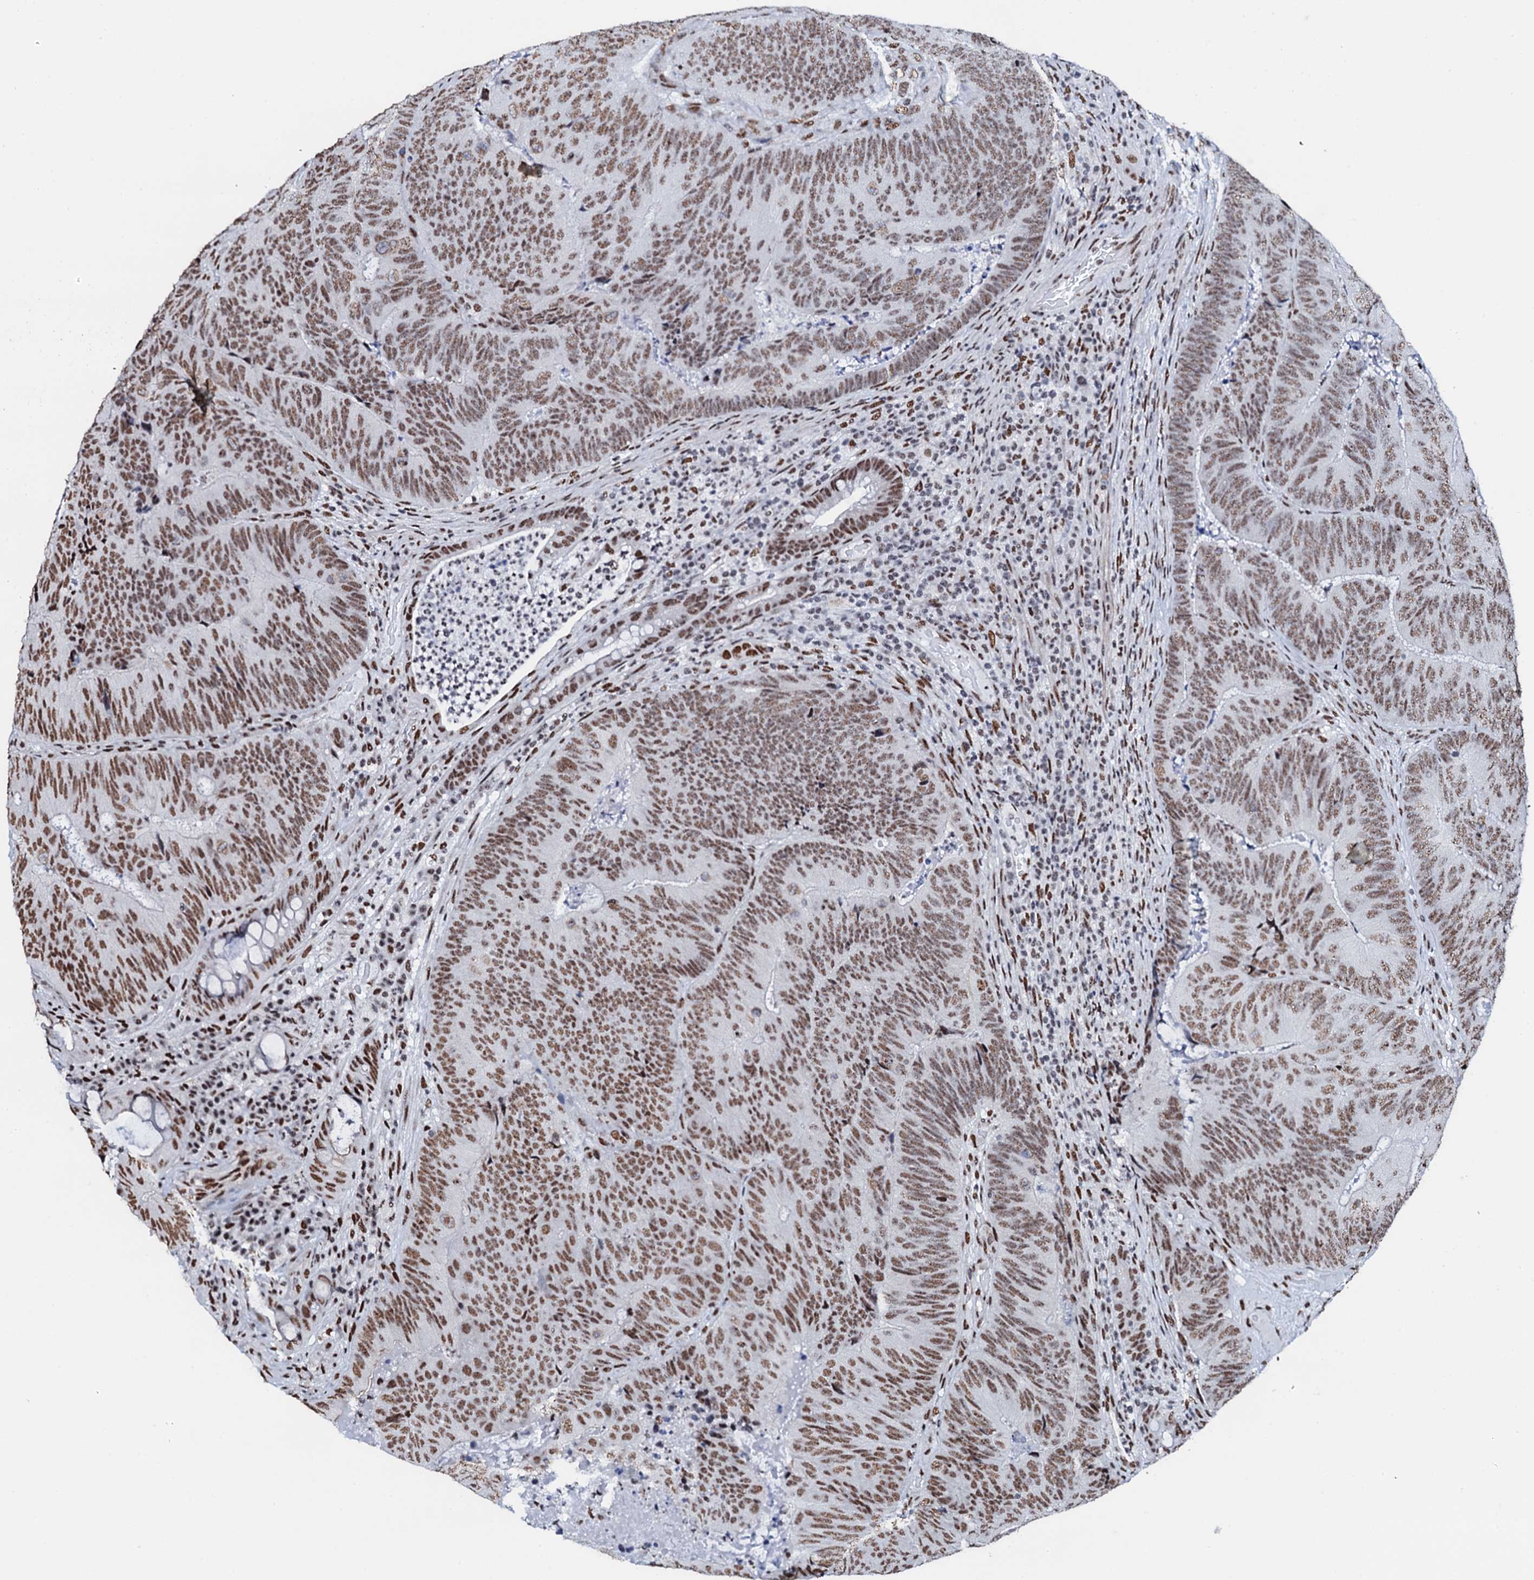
{"staining": {"intensity": "moderate", "quantity": ">75%", "location": "nuclear"}, "tissue": "colorectal cancer", "cell_type": "Tumor cells", "image_type": "cancer", "snomed": [{"axis": "morphology", "description": "Adenocarcinoma, NOS"}, {"axis": "topography", "description": "Colon"}], "caption": "DAB (3,3'-diaminobenzidine) immunohistochemical staining of human colorectal adenocarcinoma shows moderate nuclear protein positivity in approximately >75% of tumor cells.", "gene": "NKAPD1", "patient": {"sex": "female", "age": 67}}